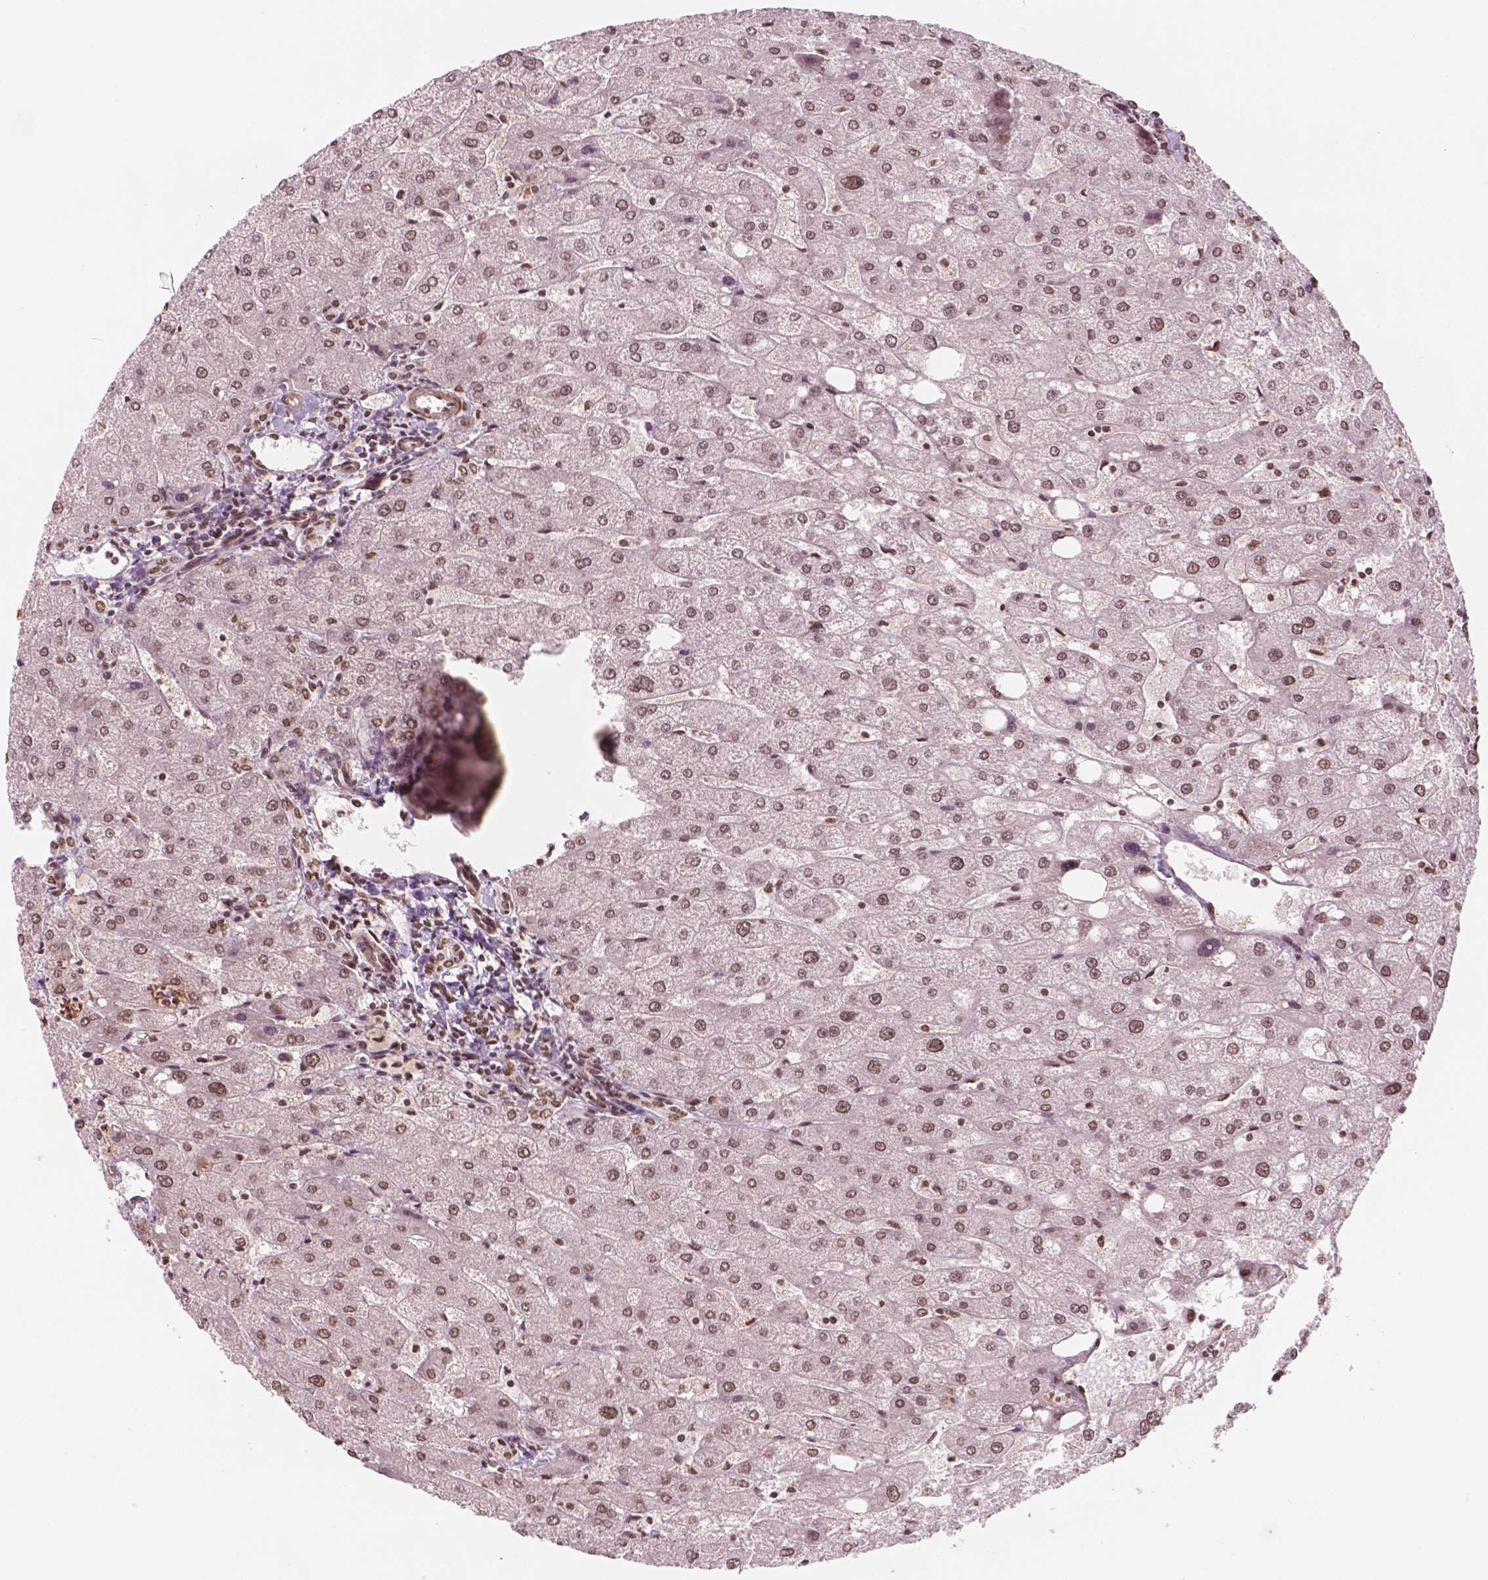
{"staining": {"intensity": "moderate", "quantity": ">75%", "location": "nuclear"}, "tissue": "liver", "cell_type": "Cholangiocytes", "image_type": "normal", "snomed": [{"axis": "morphology", "description": "Normal tissue, NOS"}, {"axis": "topography", "description": "Liver"}], "caption": "DAB (3,3'-diaminobenzidine) immunohistochemical staining of normal human liver reveals moderate nuclear protein staining in about >75% of cholangiocytes. The staining is performed using DAB brown chromogen to label protein expression. The nuclei are counter-stained blue using hematoxylin.", "gene": "GTF3C5", "patient": {"sex": "male", "age": 67}}